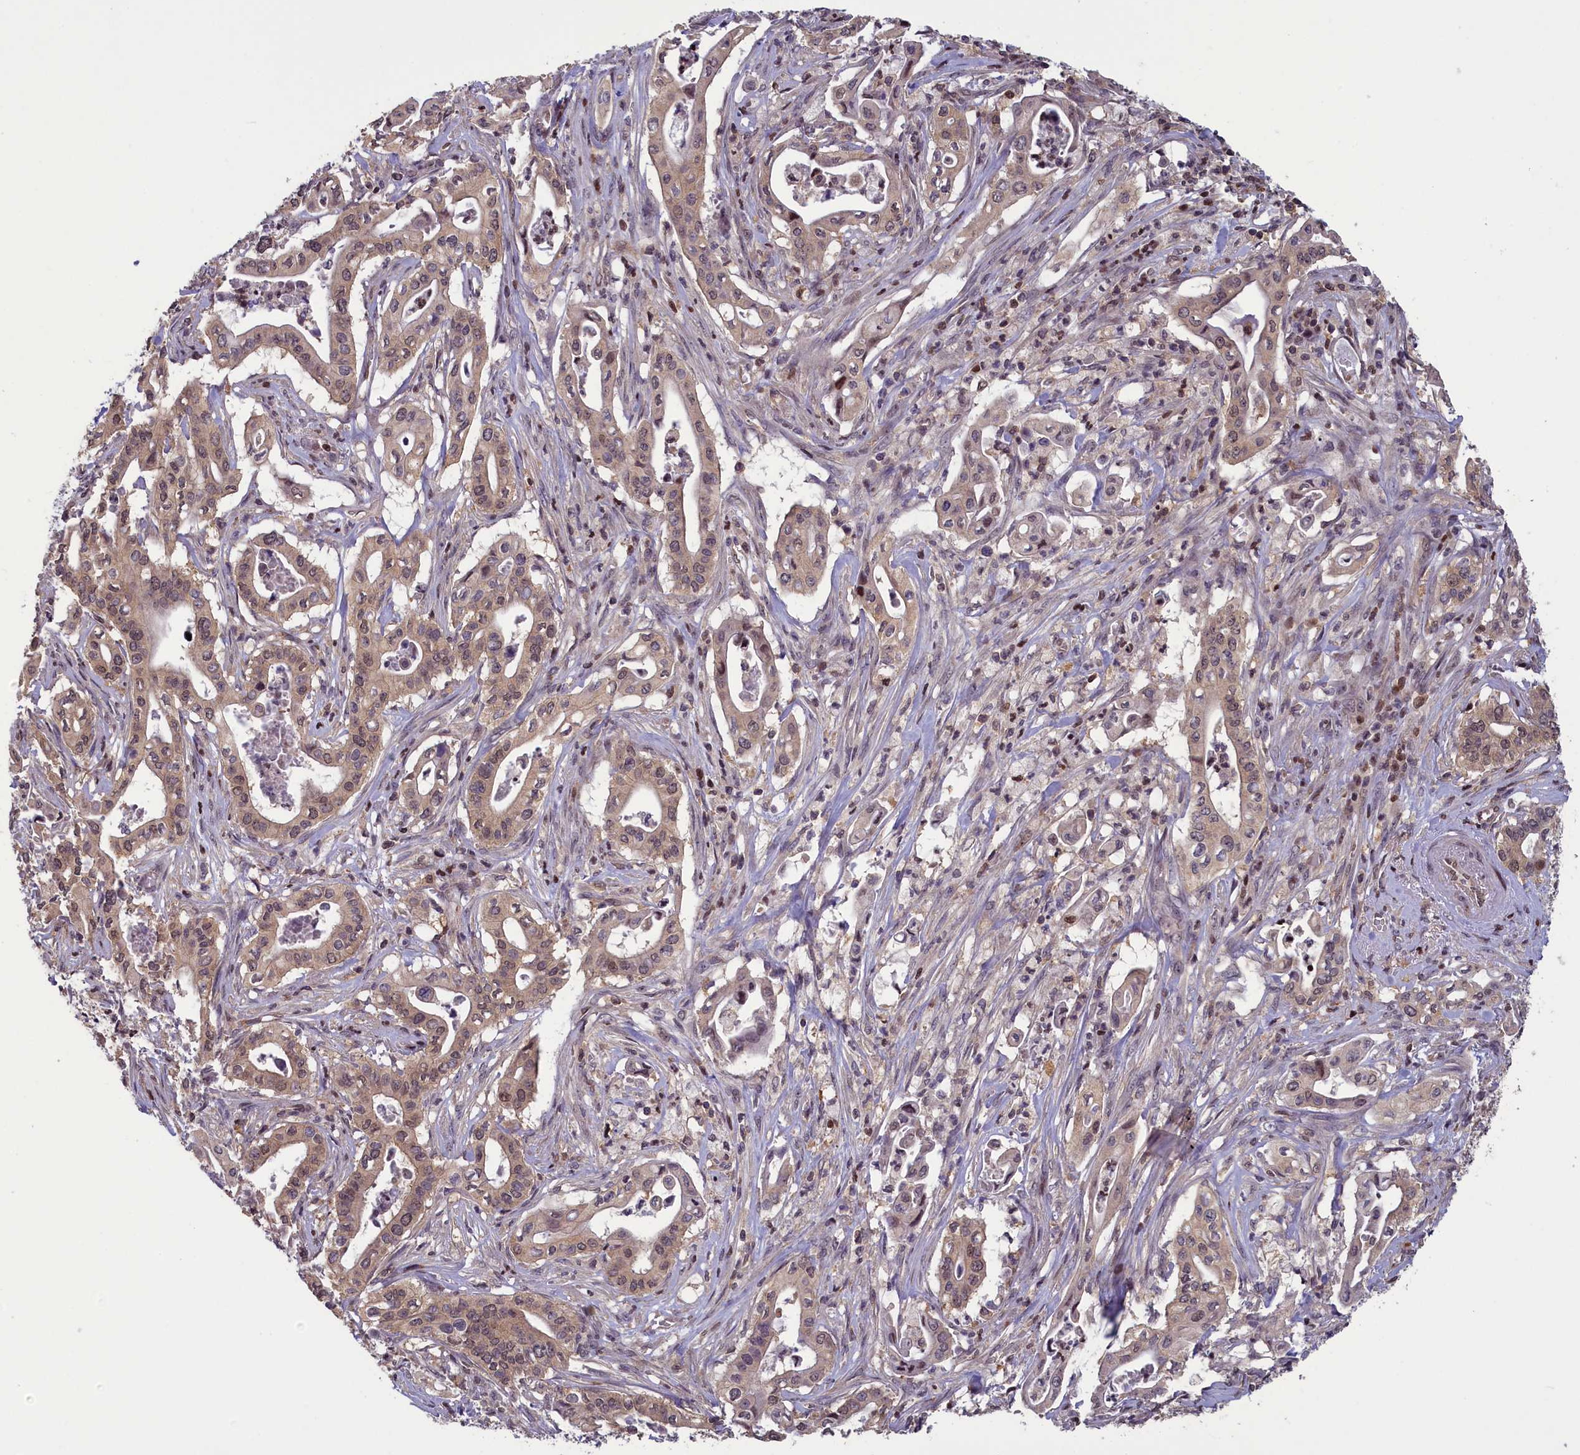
{"staining": {"intensity": "weak", "quantity": "25%-75%", "location": "cytoplasmic/membranous,nuclear"}, "tissue": "pancreatic cancer", "cell_type": "Tumor cells", "image_type": "cancer", "snomed": [{"axis": "morphology", "description": "Adenocarcinoma, NOS"}, {"axis": "topography", "description": "Pancreas"}], "caption": "About 25%-75% of tumor cells in human adenocarcinoma (pancreatic) demonstrate weak cytoplasmic/membranous and nuclear protein positivity as visualized by brown immunohistochemical staining.", "gene": "NUBP1", "patient": {"sex": "female", "age": 77}}